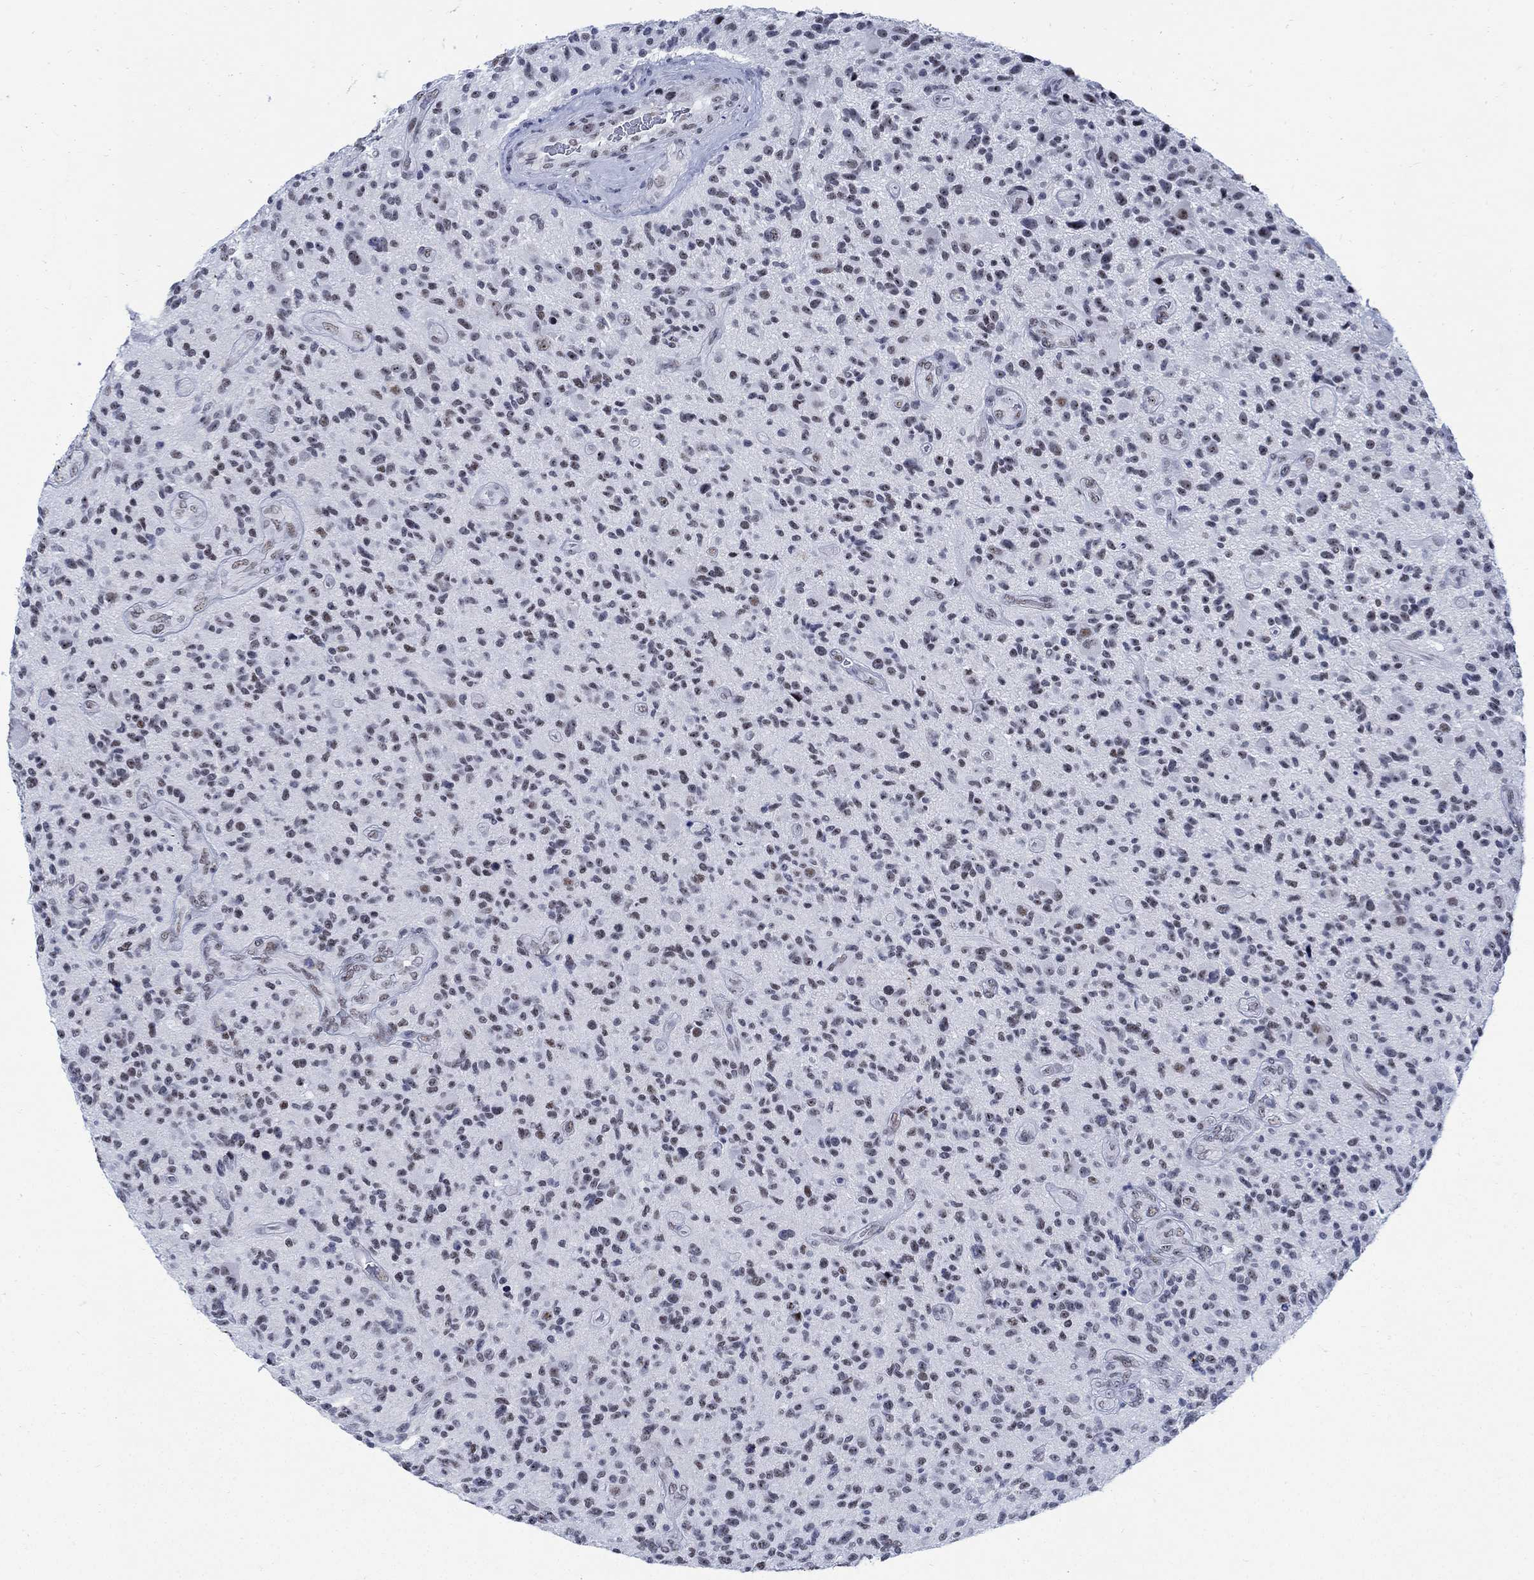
{"staining": {"intensity": "weak", "quantity": "25%-75%", "location": "nuclear"}, "tissue": "glioma", "cell_type": "Tumor cells", "image_type": "cancer", "snomed": [{"axis": "morphology", "description": "Glioma, malignant, High grade"}, {"axis": "topography", "description": "Brain"}], "caption": "Weak nuclear protein positivity is seen in approximately 25%-75% of tumor cells in high-grade glioma (malignant).", "gene": "DLK1", "patient": {"sex": "male", "age": 47}}